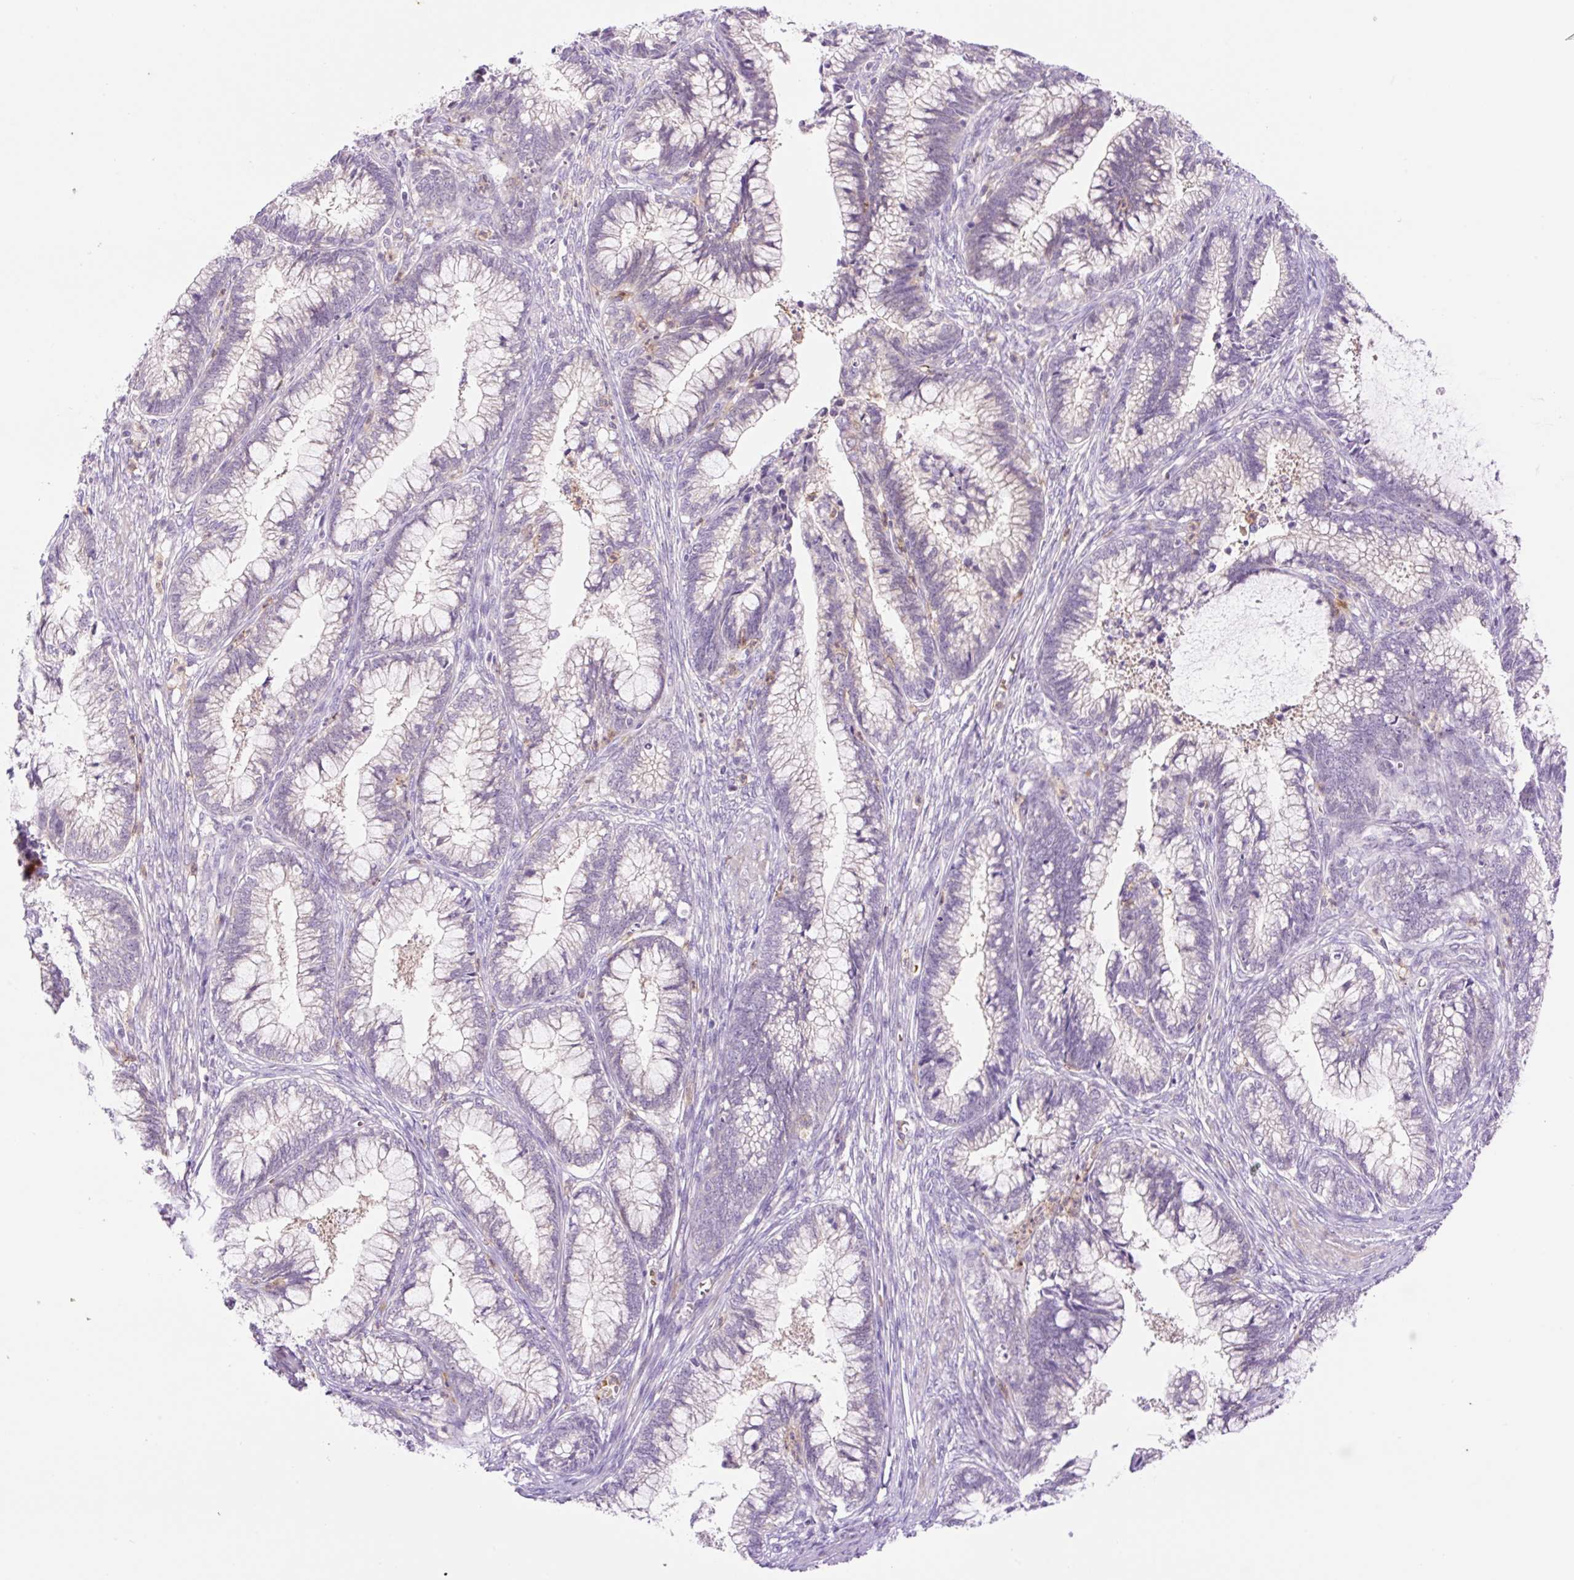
{"staining": {"intensity": "negative", "quantity": "none", "location": "none"}, "tissue": "cervical cancer", "cell_type": "Tumor cells", "image_type": "cancer", "snomed": [{"axis": "morphology", "description": "Adenocarcinoma, NOS"}, {"axis": "topography", "description": "Cervix"}], "caption": "This is an immunohistochemistry micrograph of adenocarcinoma (cervical). There is no positivity in tumor cells.", "gene": "LHFPL5", "patient": {"sex": "female", "age": 44}}